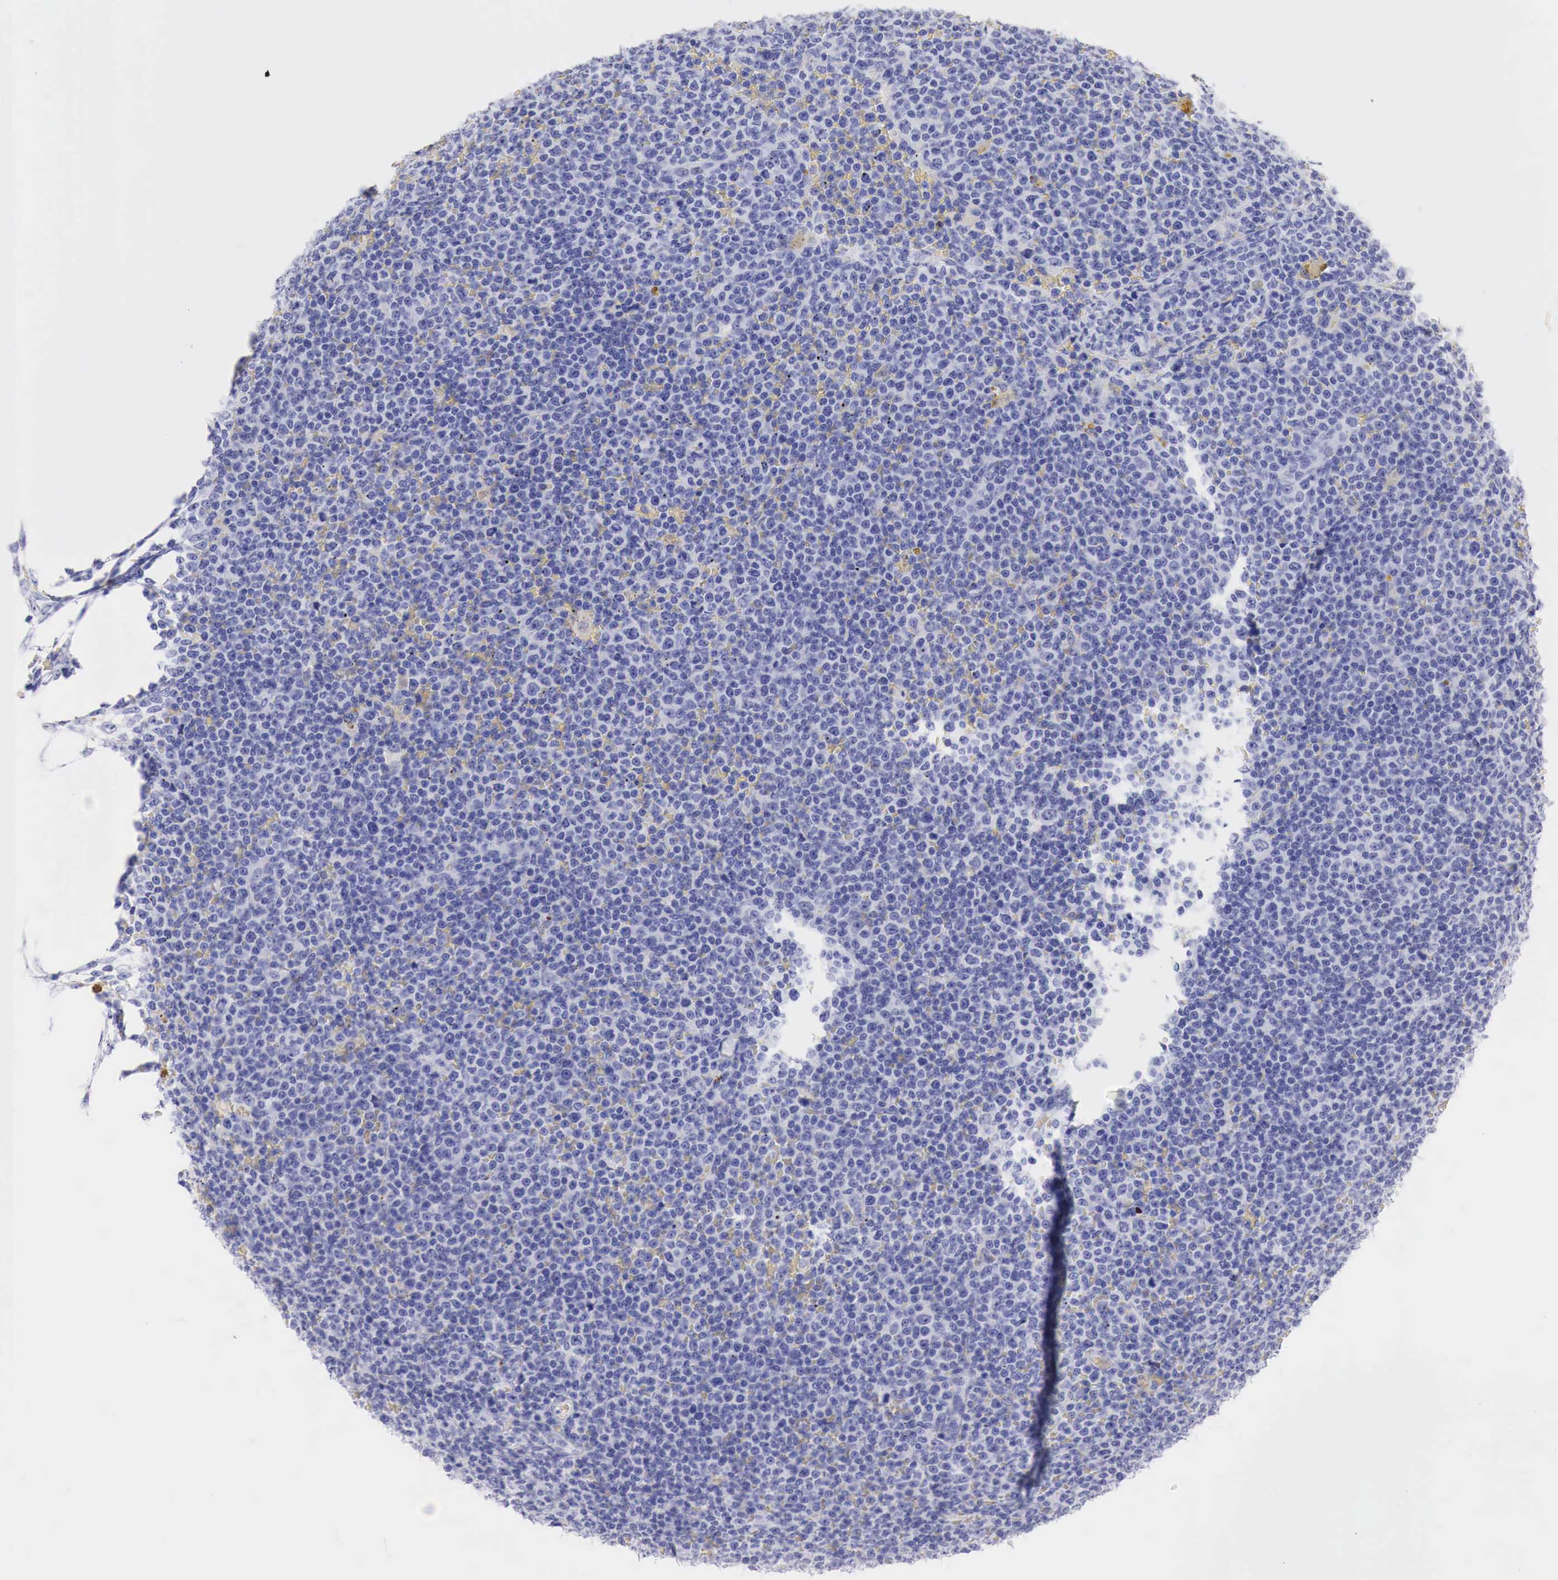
{"staining": {"intensity": "negative", "quantity": "none", "location": "none"}, "tissue": "lymphoma", "cell_type": "Tumor cells", "image_type": "cancer", "snomed": [{"axis": "morphology", "description": "Malignant lymphoma, non-Hodgkin's type, Low grade"}, {"axis": "topography", "description": "Lymph node"}], "caption": "There is no significant expression in tumor cells of lymphoma. (Brightfield microscopy of DAB immunohistochemistry at high magnification).", "gene": "TYR", "patient": {"sex": "male", "age": 50}}